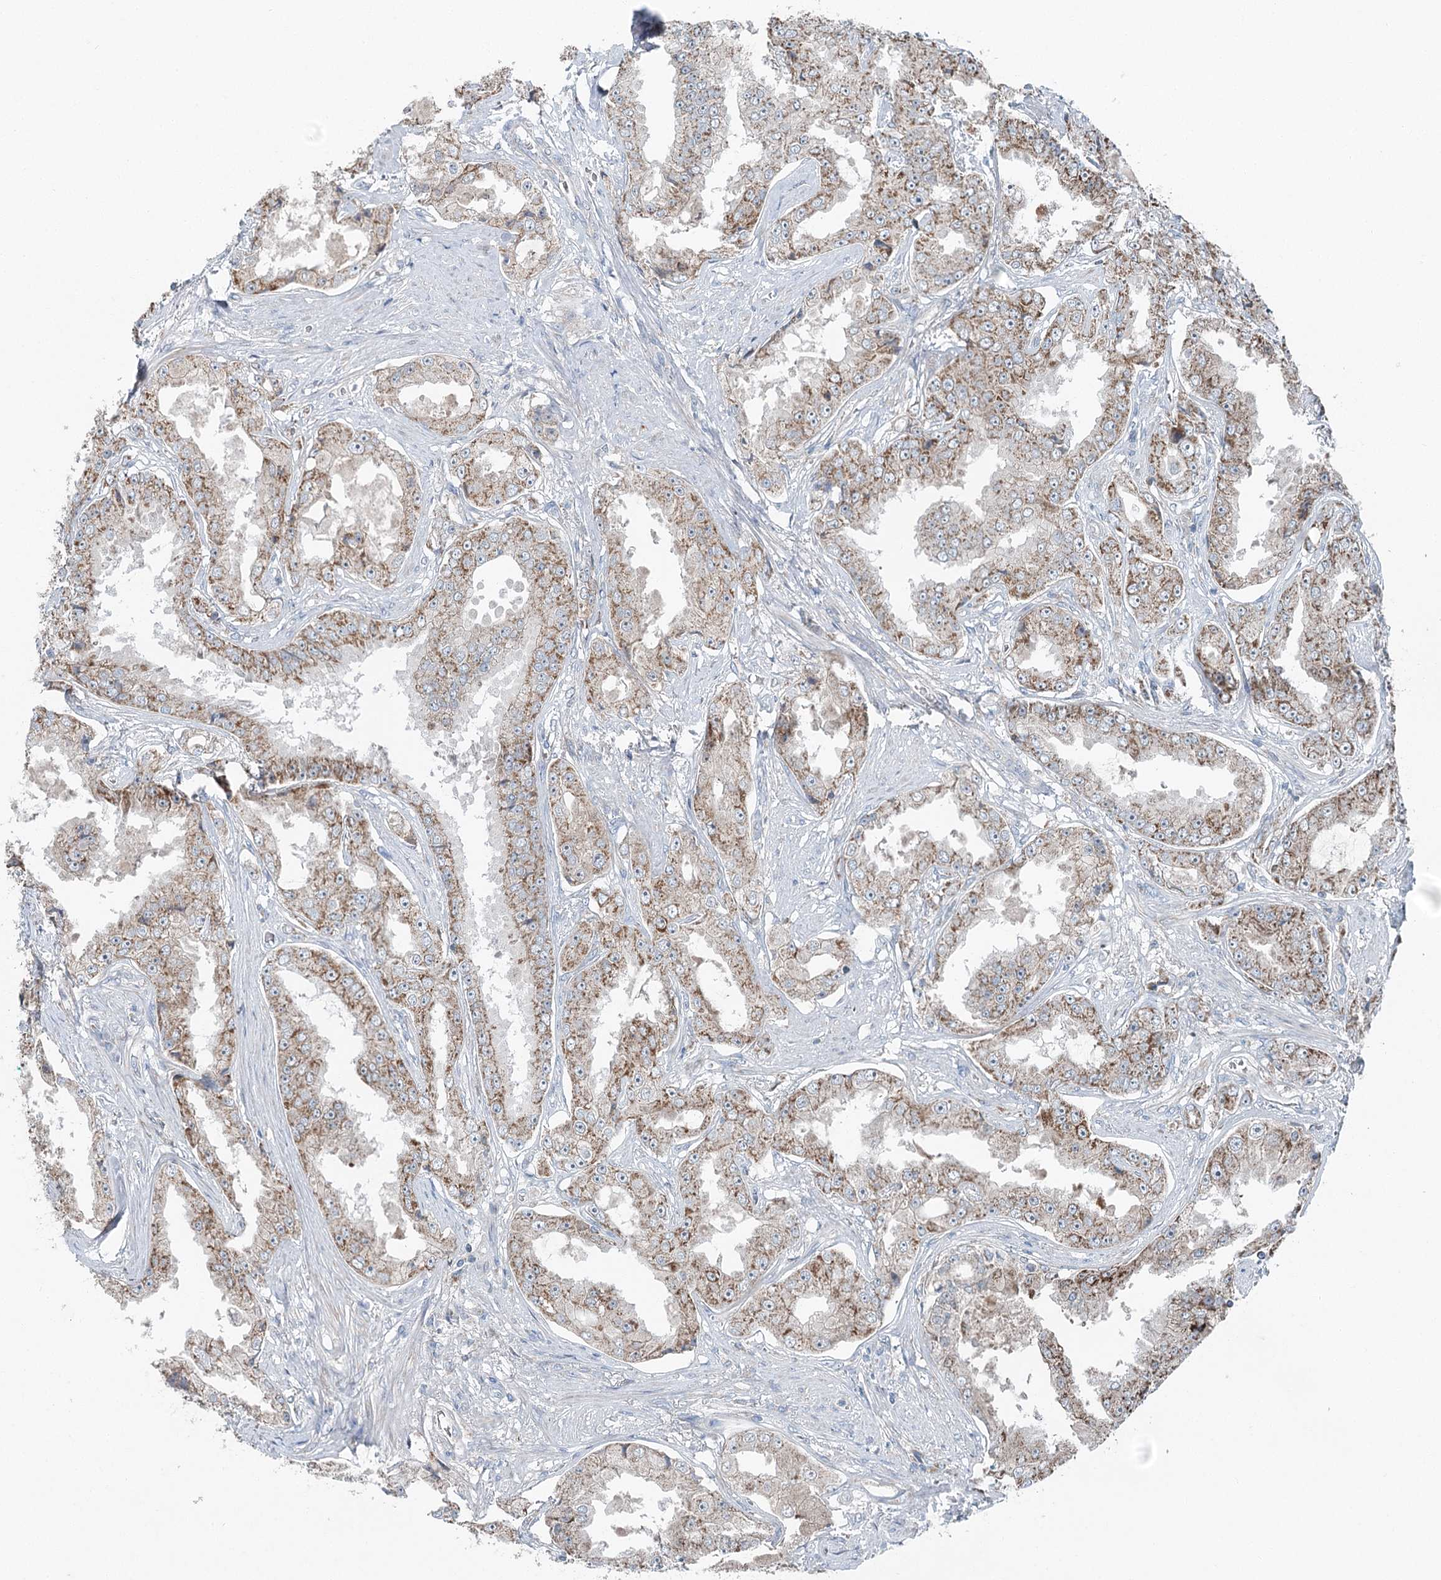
{"staining": {"intensity": "moderate", "quantity": ">75%", "location": "cytoplasmic/membranous"}, "tissue": "prostate cancer", "cell_type": "Tumor cells", "image_type": "cancer", "snomed": [{"axis": "morphology", "description": "Adenocarcinoma, High grade"}, {"axis": "topography", "description": "Prostate"}], "caption": "IHC of high-grade adenocarcinoma (prostate) demonstrates medium levels of moderate cytoplasmic/membranous expression in about >75% of tumor cells. (IHC, brightfield microscopy, high magnification).", "gene": "CHCHD5", "patient": {"sex": "male", "age": 73}}